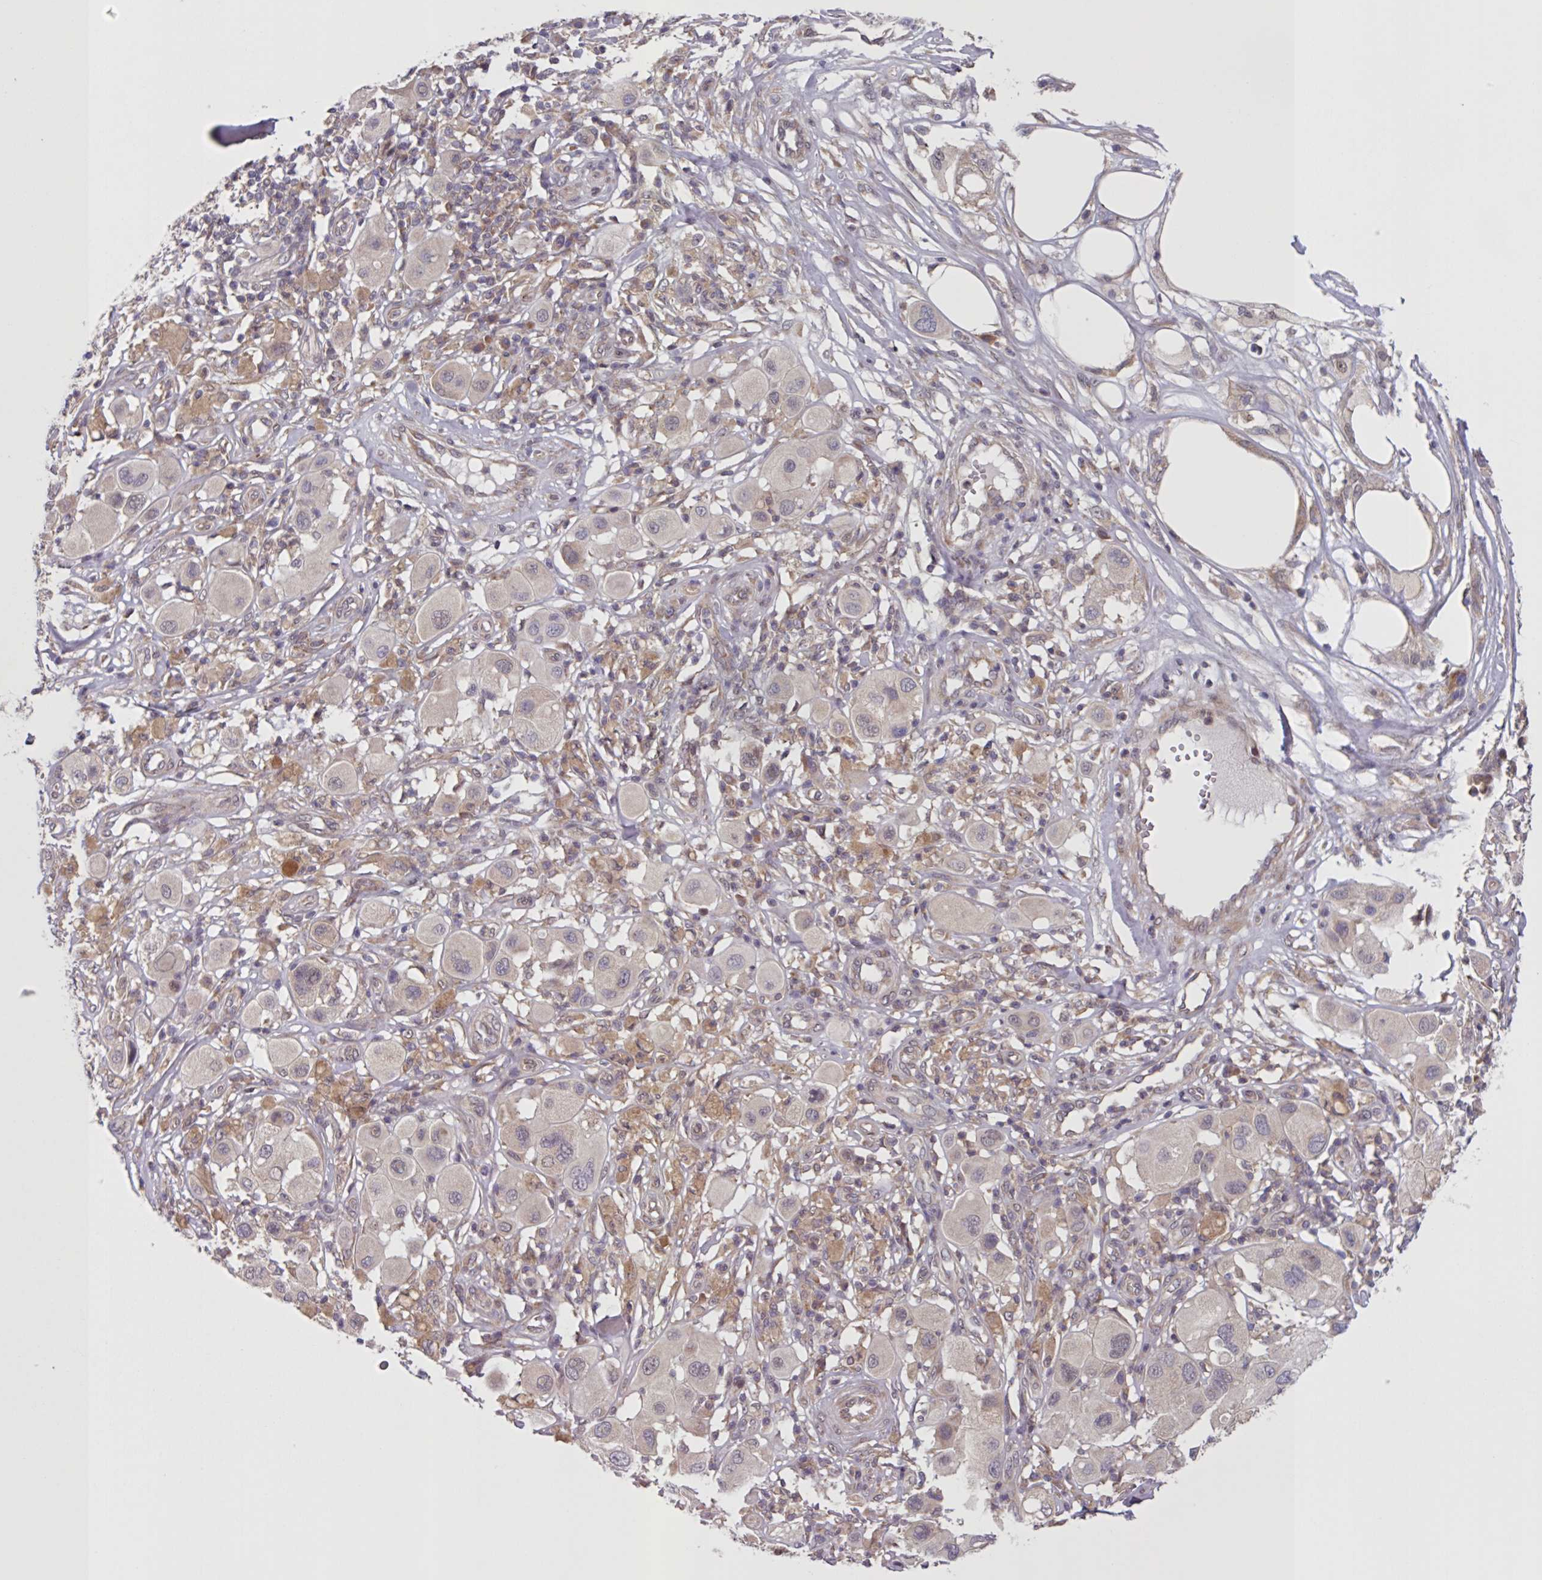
{"staining": {"intensity": "negative", "quantity": "none", "location": "none"}, "tissue": "melanoma", "cell_type": "Tumor cells", "image_type": "cancer", "snomed": [{"axis": "morphology", "description": "Malignant melanoma, Metastatic site"}, {"axis": "topography", "description": "Skin"}], "caption": "Immunohistochemistry (IHC) of malignant melanoma (metastatic site) shows no staining in tumor cells. (Brightfield microscopy of DAB (3,3'-diaminobenzidine) immunohistochemistry at high magnification).", "gene": "CAMLG", "patient": {"sex": "male", "age": 41}}